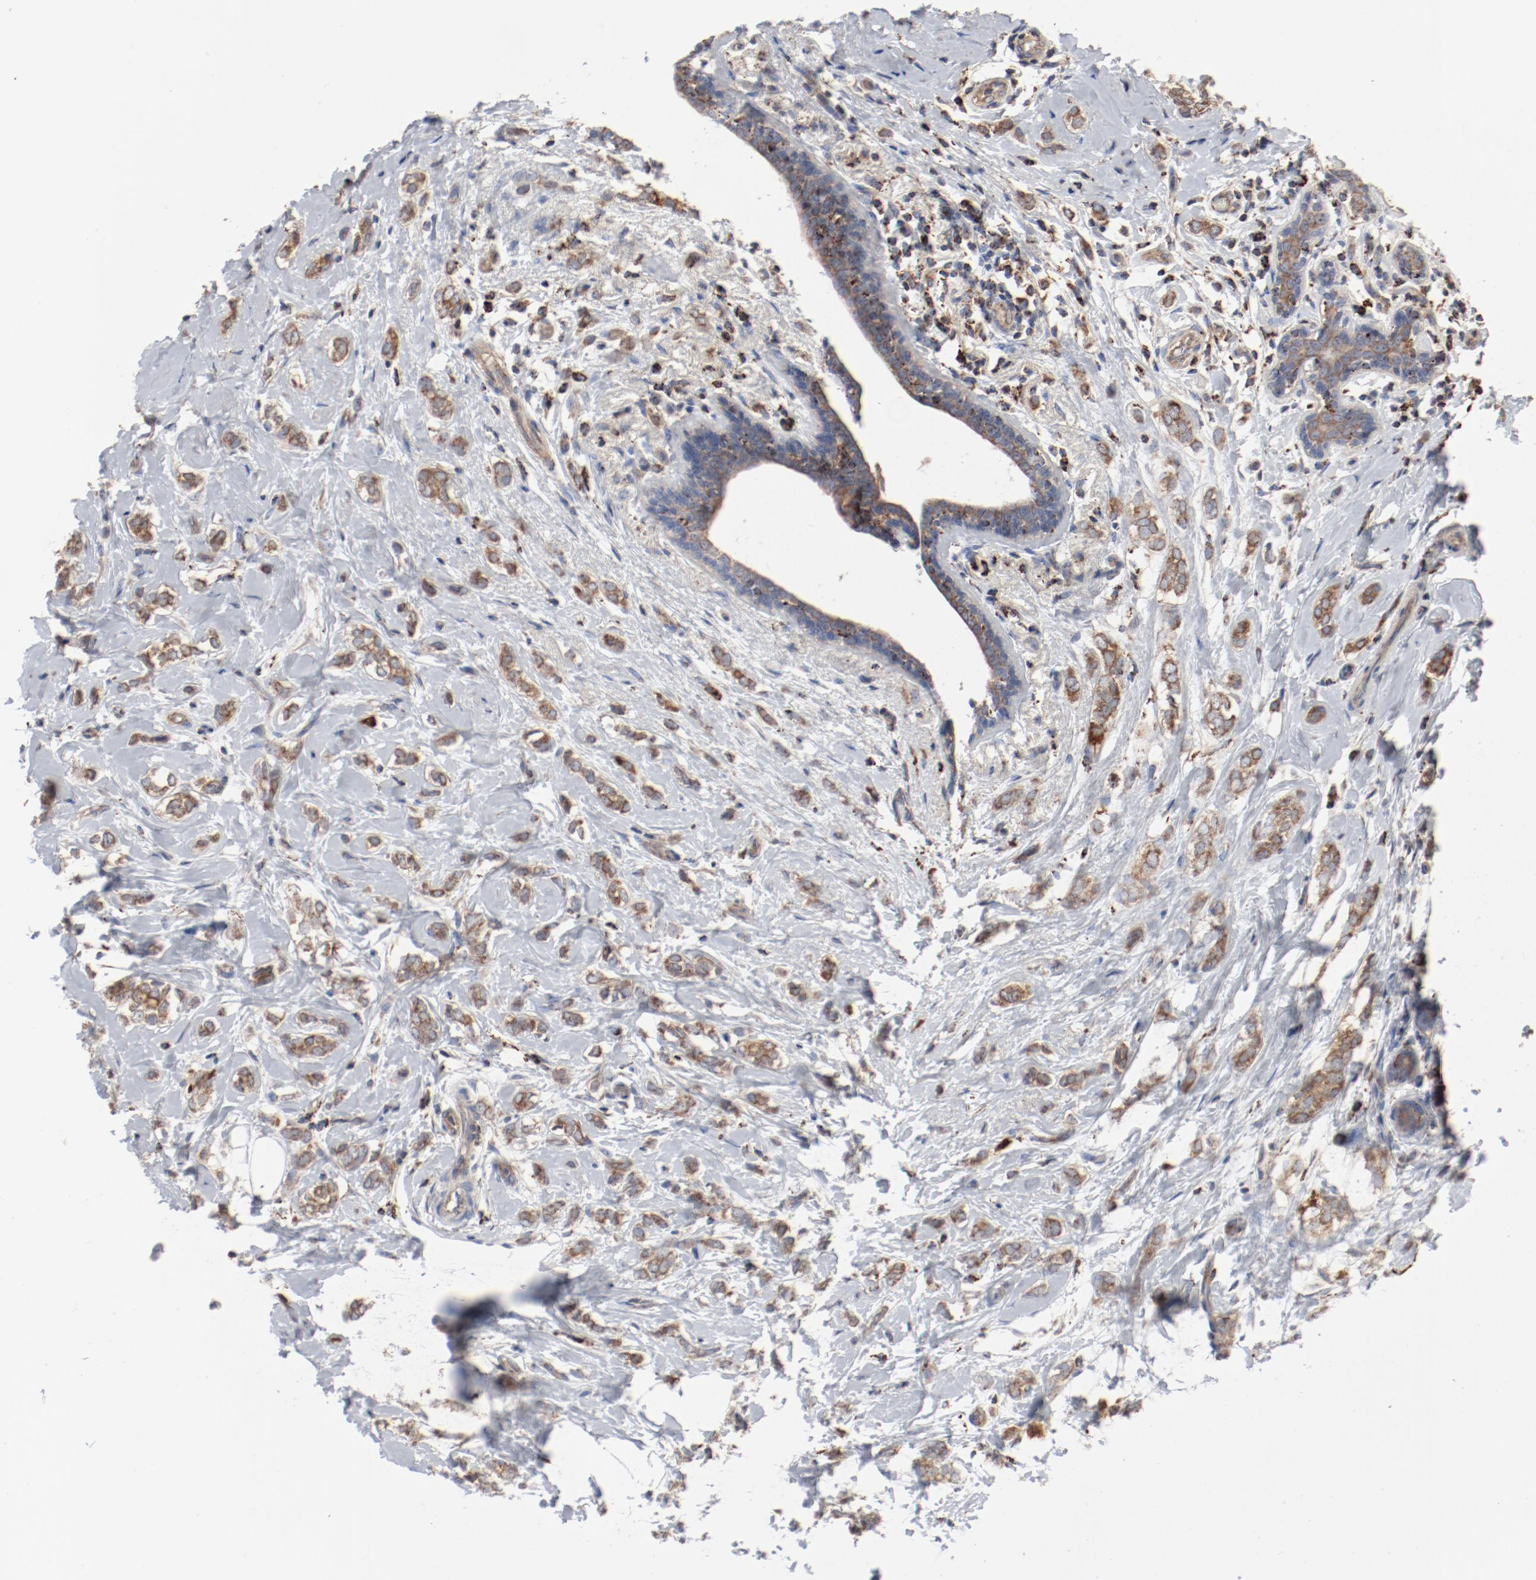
{"staining": {"intensity": "moderate", "quantity": ">75%", "location": "cytoplasmic/membranous"}, "tissue": "breast cancer", "cell_type": "Tumor cells", "image_type": "cancer", "snomed": [{"axis": "morphology", "description": "Normal tissue, NOS"}, {"axis": "morphology", "description": "Lobular carcinoma"}, {"axis": "topography", "description": "Breast"}], "caption": "Immunohistochemistry (IHC) (DAB) staining of lobular carcinoma (breast) reveals moderate cytoplasmic/membranous protein expression in approximately >75% of tumor cells. Nuclei are stained in blue.", "gene": "SETD3", "patient": {"sex": "female", "age": 47}}